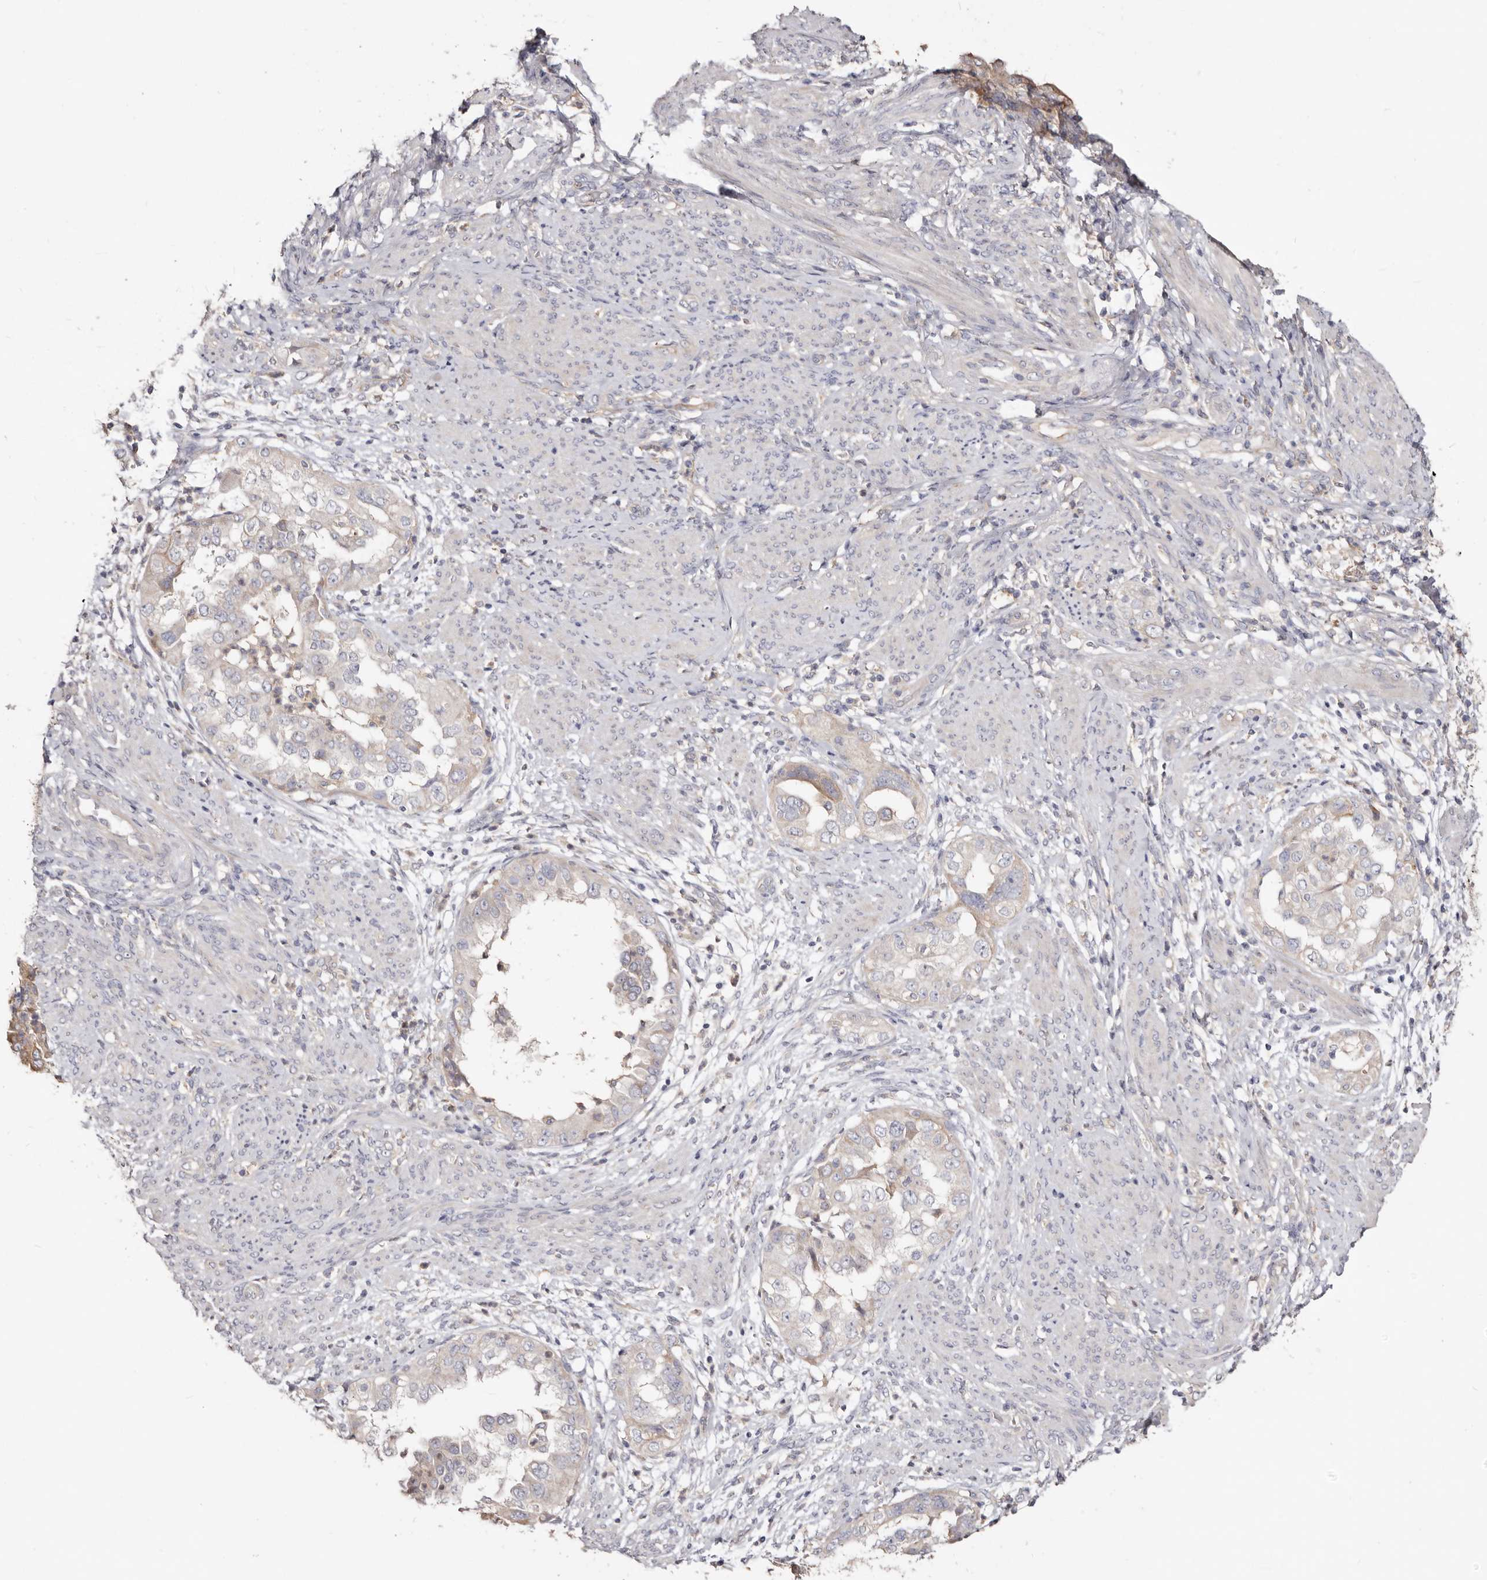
{"staining": {"intensity": "moderate", "quantity": "<25%", "location": "cytoplasmic/membranous"}, "tissue": "endometrial cancer", "cell_type": "Tumor cells", "image_type": "cancer", "snomed": [{"axis": "morphology", "description": "Adenocarcinoma, NOS"}, {"axis": "topography", "description": "Endometrium"}], "caption": "Brown immunohistochemical staining in human endometrial cancer (adenocarcinoma) exhibits moderate cytoplasmic/membranous positivity in about <25% of tumor cells.", "gene": "LRRC25", "patient": {"sex": "female", "age": 85}}